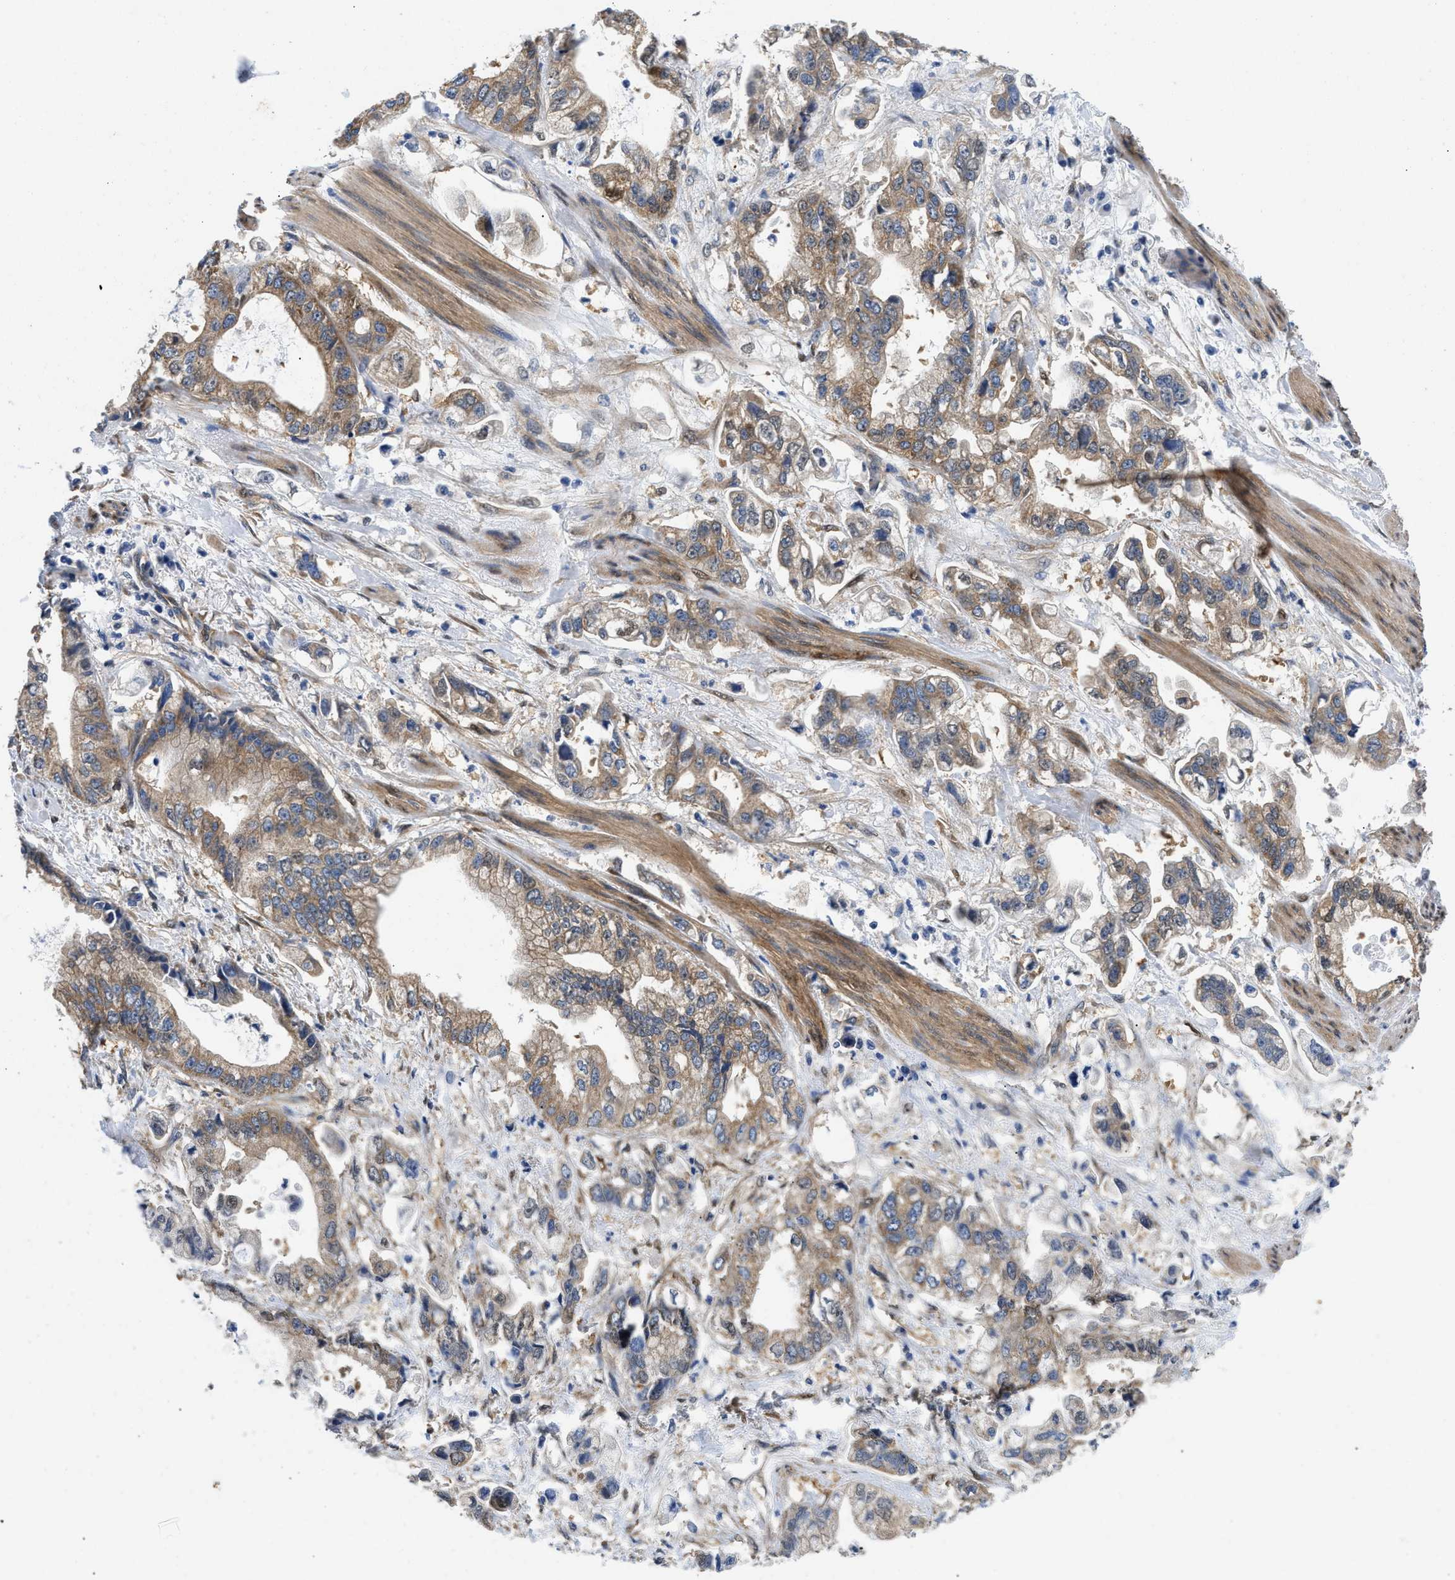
{"staining": {"intensity": "moderate", "quantity": ">75%", "location": "cytoplasmic/membranous"}, "tissue": "stomach cancer", "cell_type": "Tumor cells", "image_type": "cancer", "snomed": [{"axis": "morphology", "description": "Normal tissue, NOS"}, {"axis": "morphology", "description": "Adenocarcinoma, NOS"}, {"axis": "topography", "description": "Stomach"}], "caption": "DAB (3,3'-diaminobenzidine) immunohistochemical staining of stomach cancer exhibits moderate cytoplasmic/membranous protein positivity in approximately >75% of tumor cells.", "gene": "RAPH1", "patient": {"sex": "male", "age": 62}}